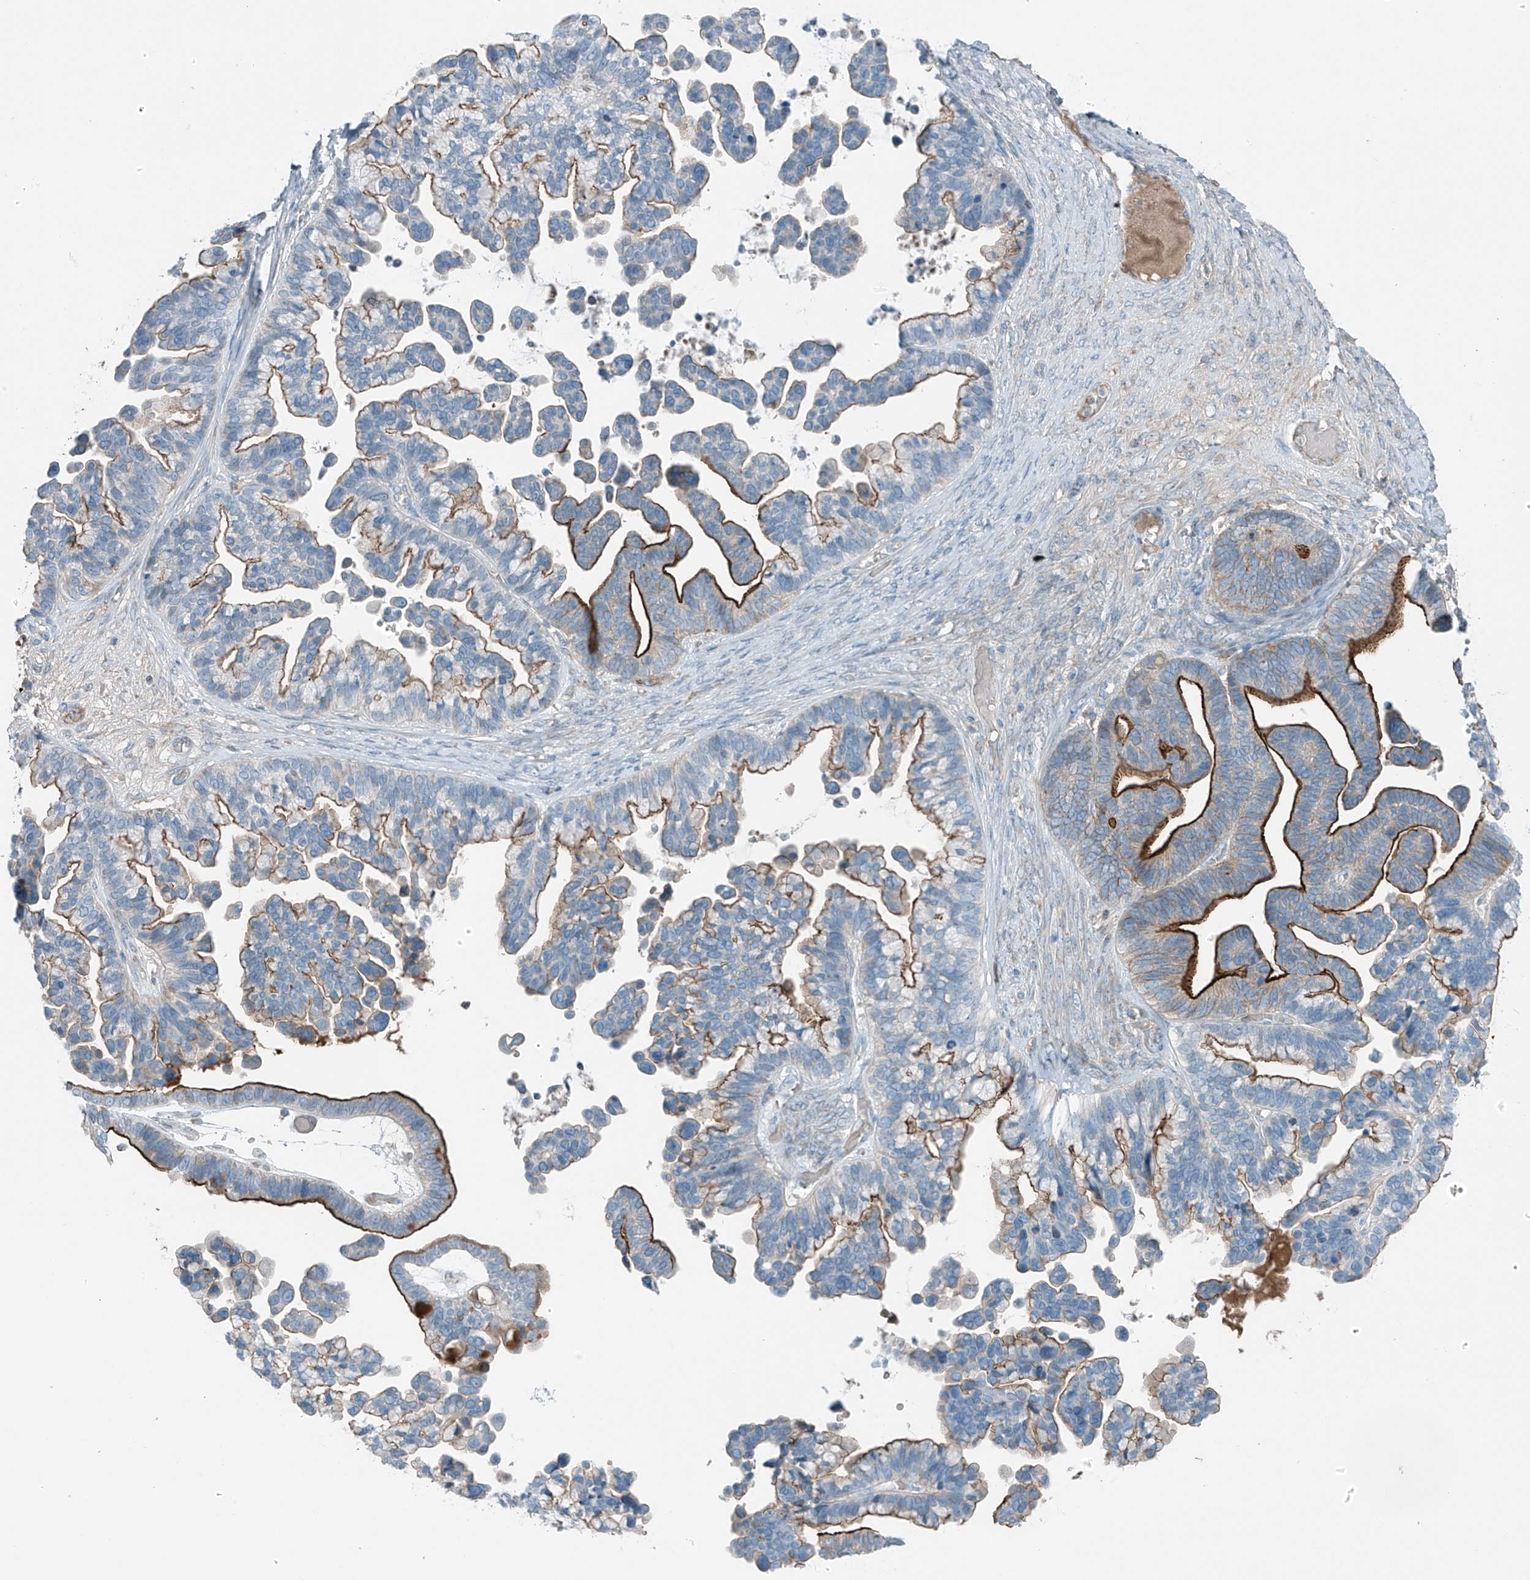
{"staining": {"intensity": "strong", "quantity": "25%-75%", "location": "cytoplasmic/membranous"}, "tissue": "ovarian cancer", "cell_type": "Tumor cells", "image_type": "cancer", "snomed": [{"axis": "morphology", "description": "Cystadenocarcinoma, serous, NOS"}, {"axis": "topography", "description": "Ovary"}], "caption": "A brown stain shows strong cytoplasmic/membranous expression of a protein in human serous cystadenocarcinoma (ovarian) tumor cells. (DAB IHC, brown staining for protein, blue staining for nuclei).", "gene": "FAM131C", "patient": {"sex": "female", "age": 56}}